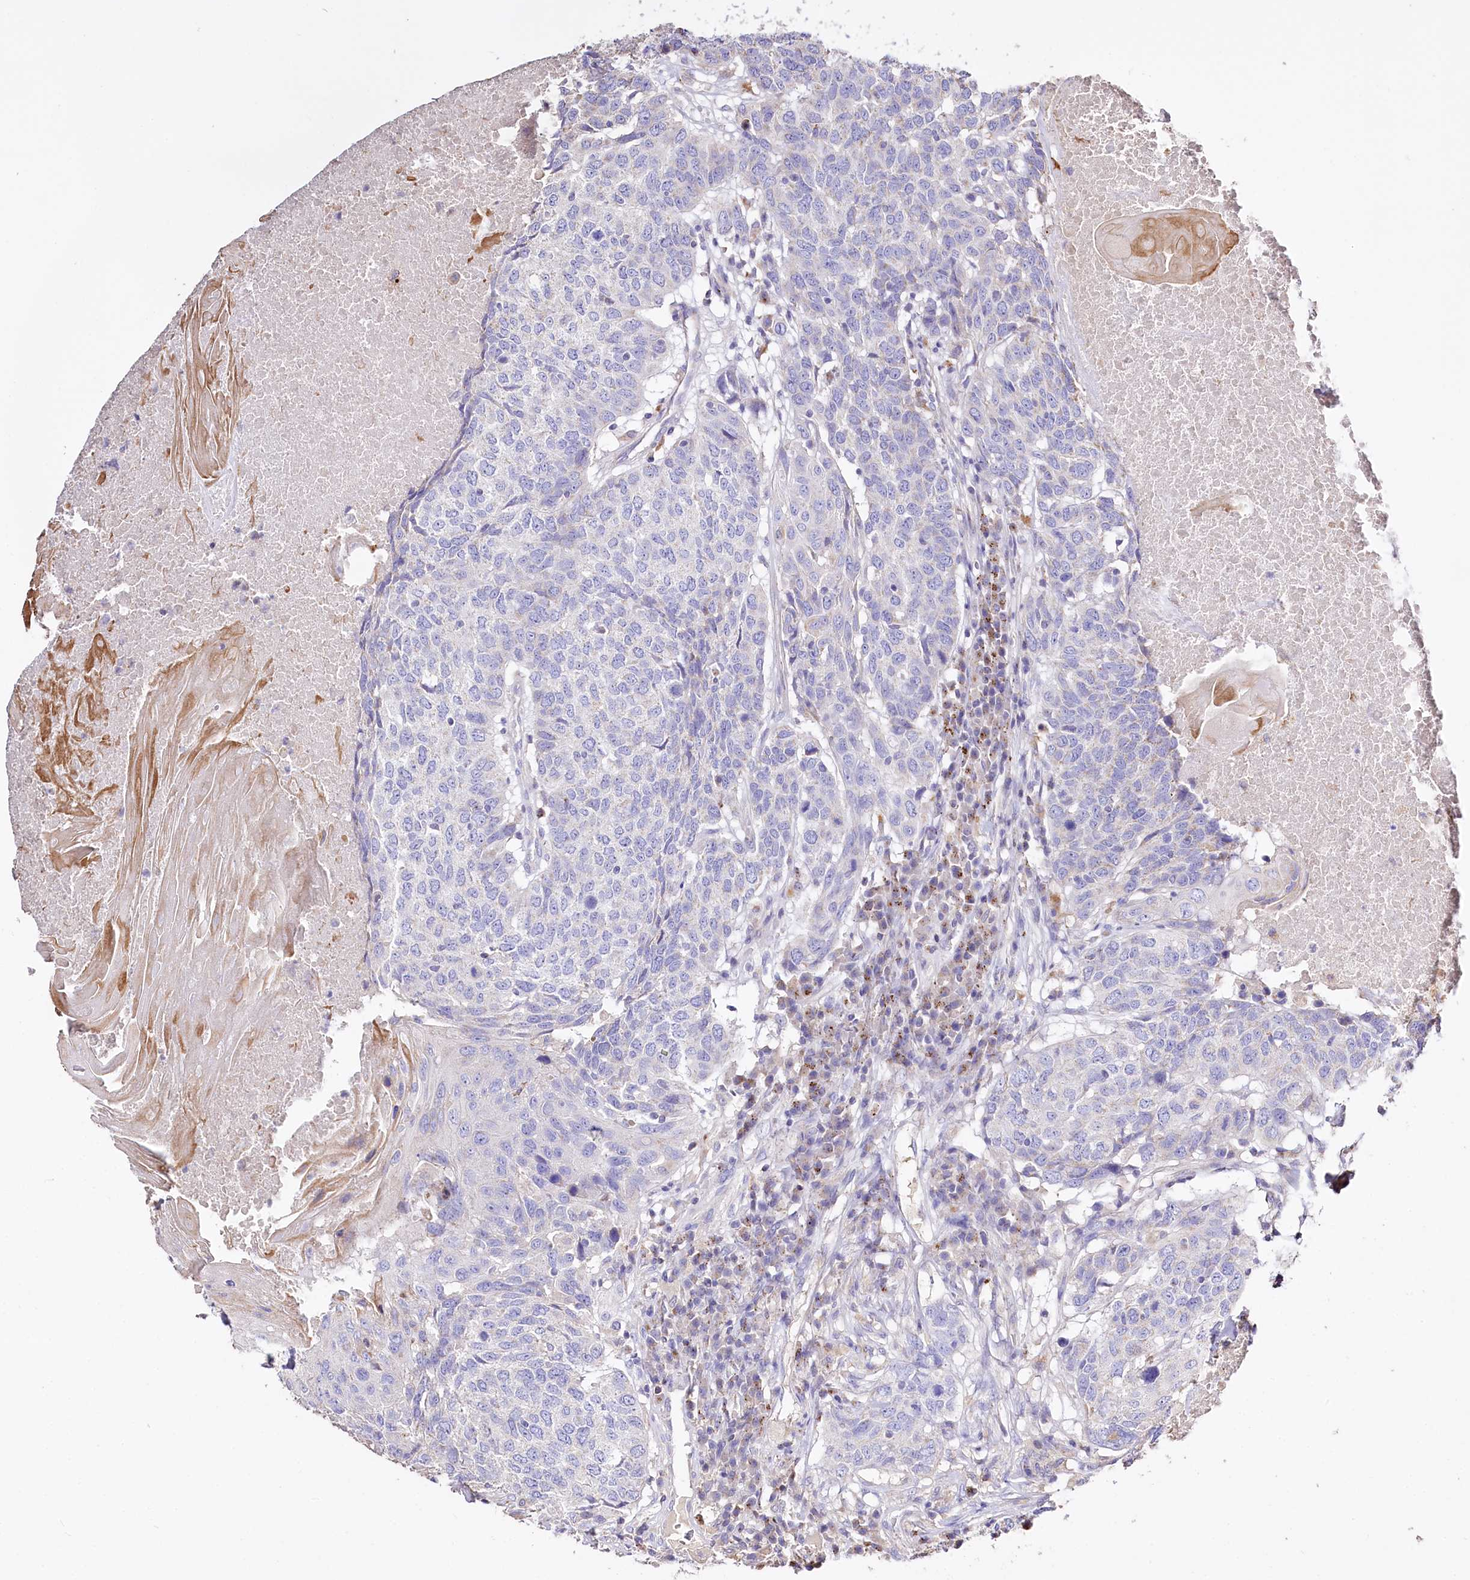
{"staining": {"intensity": "negative", "quantity": "none", "location": "none"}, "tissue": "head and neck cancer", "cell_type": "Tumor cells", "image_type": "cancer", "snomed": [{"axis": "morphology", "description": "Squamous cell carcinoma, NOS"}, {"axis": "topography", "description": "Head-Neck"}], "caption": "Tumor cells show no significant protein staining in squamous cell carcinoma (head and neck).", "gene": "PTER", "patient": {"sex": "male", "age": 66}}